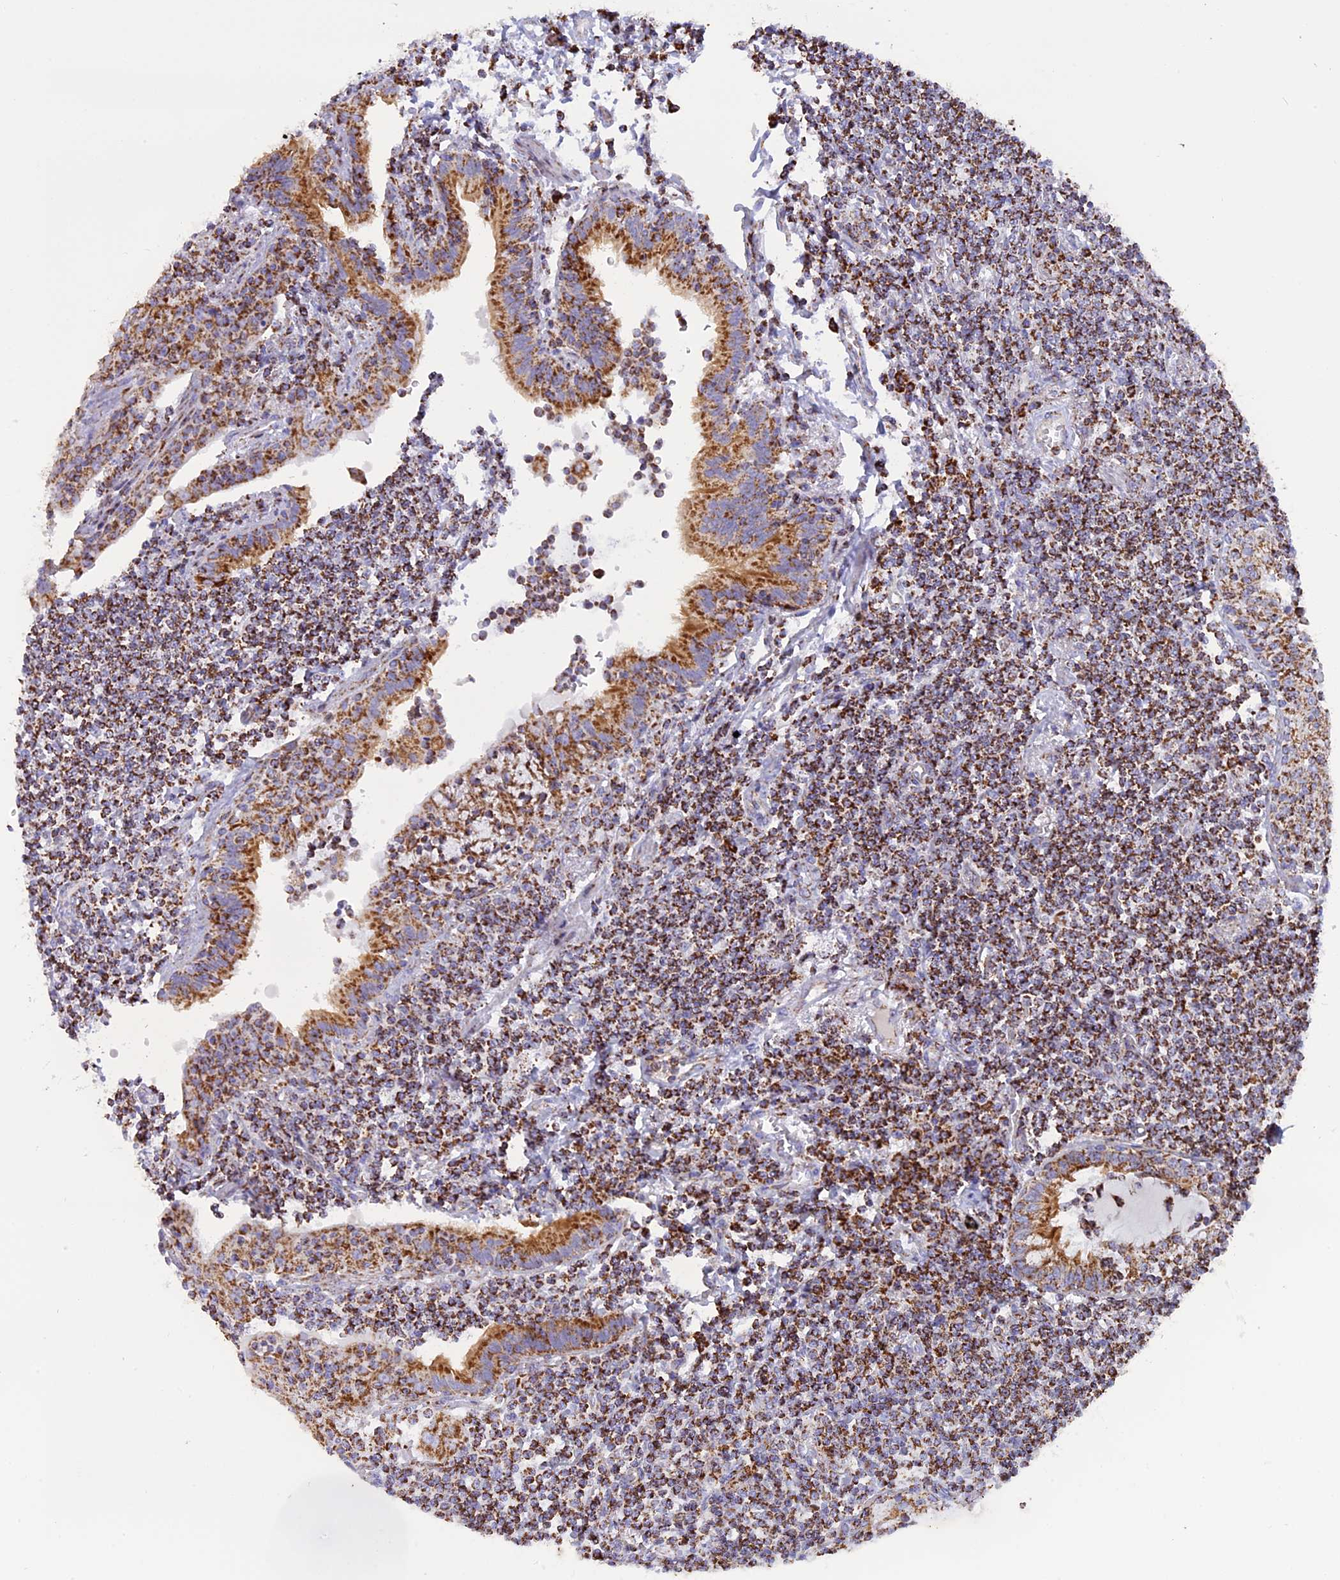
{"staining": {"intensity": "strong", "quantity": ">75%", "location": "cytoplasmic/membranous"}, "tissue": "lymphoma", "cell_type": "Tumor cells", "image_type": "cancer", "snomed": [{"axis": "morphology", "description": "Malignant lymphoma, non-Hodgkin's type, Low grade"}, {"axis": "topography", "description": "Lung"}], "caption": "An image of lymphoma stained for a protein demonstrates strong cytoplasmic/membranous brown staining in tumor cells.", "gene": "KCNG1", "patient": {"sex": "female", "age": 71}}